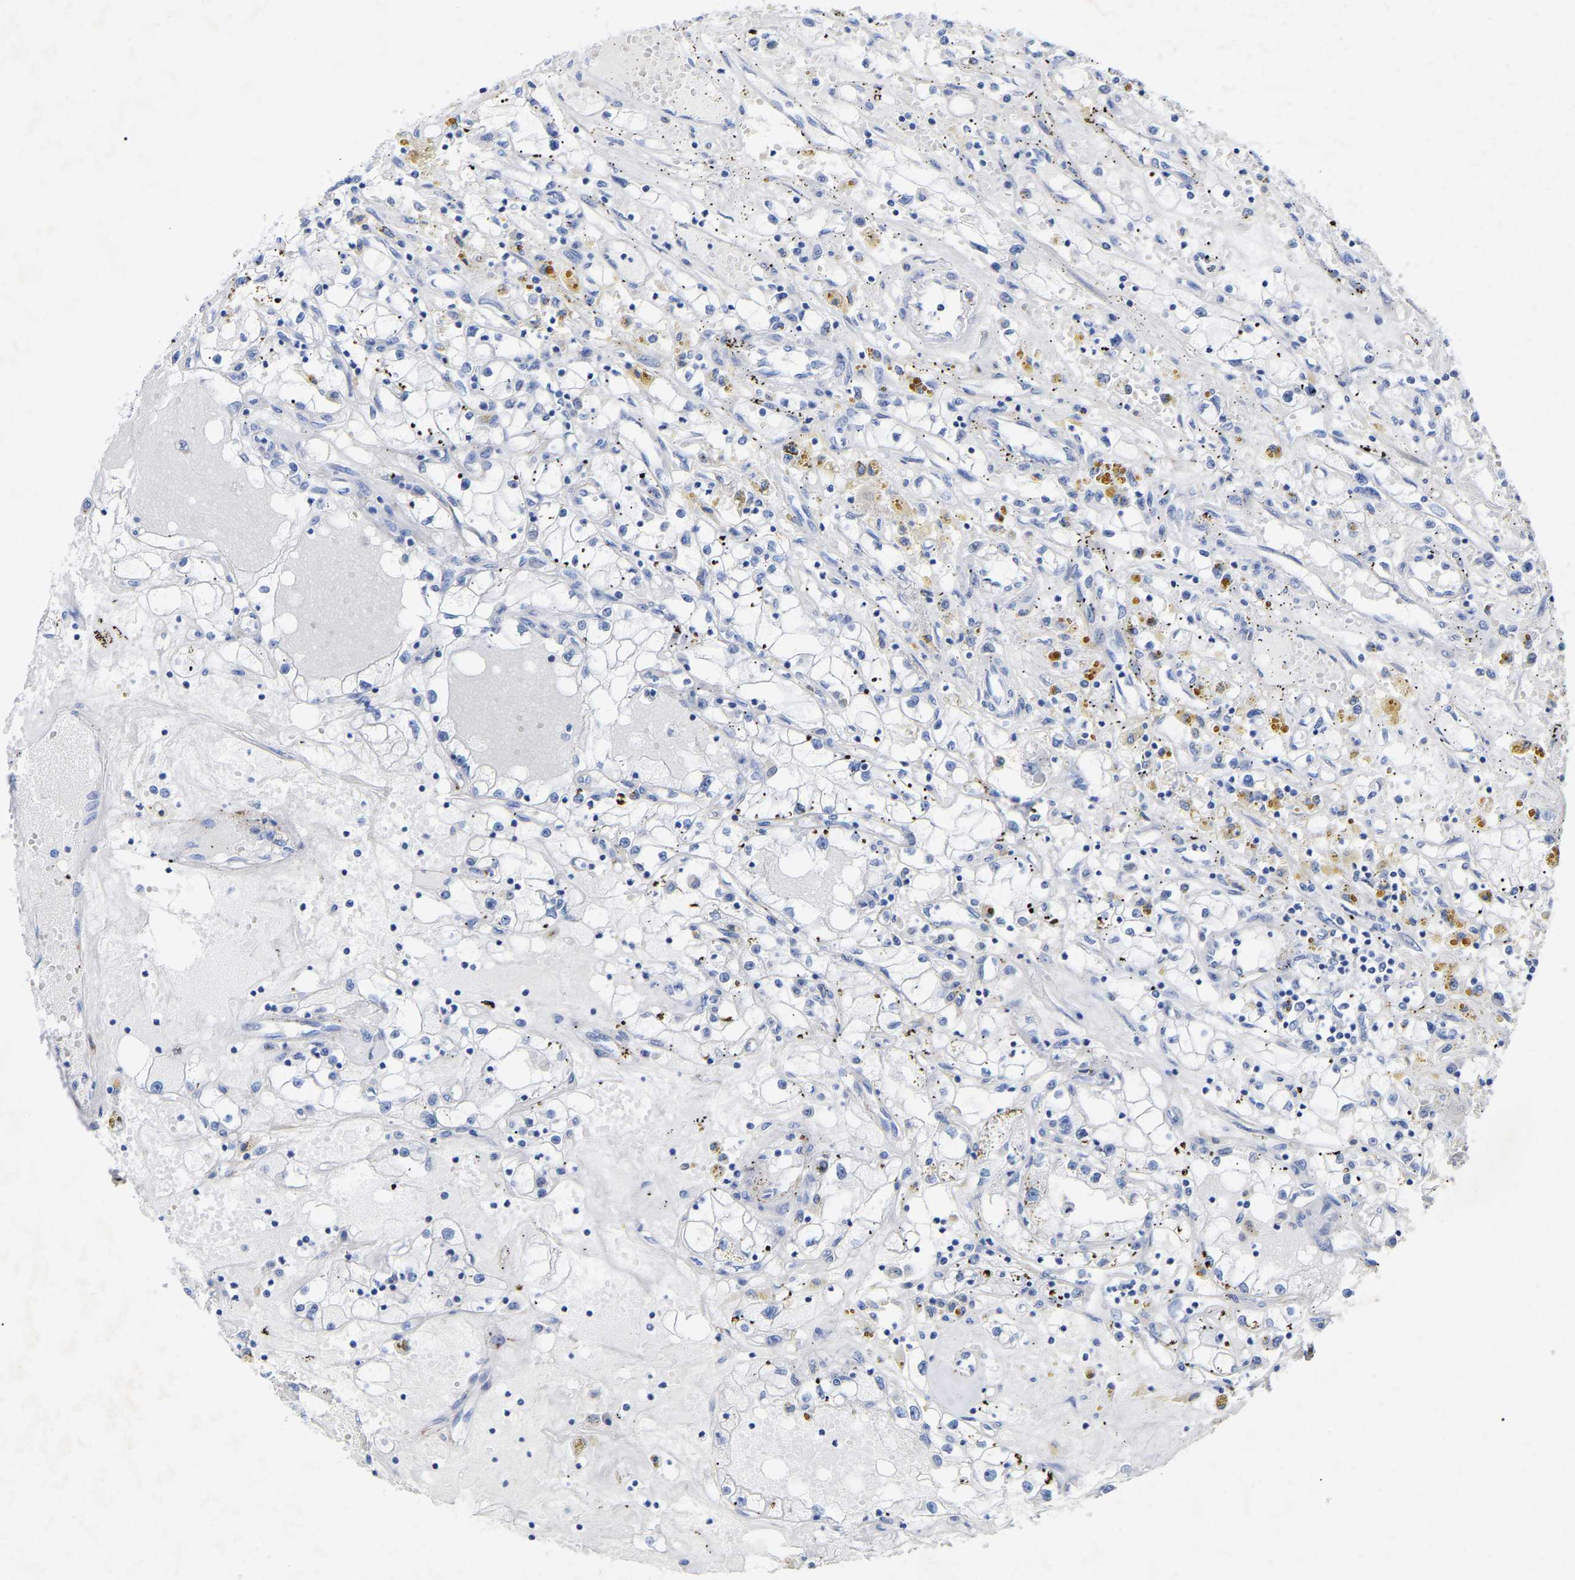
{"staining": {"intensity": "negative", "quantity": "none", "location": "none"}, "tissue": "renal cancer", "cell_type": "Tumor cells", "image_type": "cancer", "snomed": [{"axis": "morphology", "description": "Adenocarcinoma, NOS"}, {"axis": "topography", "description": "Kidney"}], "caption": "Protein analysis of renal cancer (adenocarcinoma) displays no significant positivity in tumor cells.", "gene": "HAPLN1", "patient": {"sex": "male", "age": 56}}